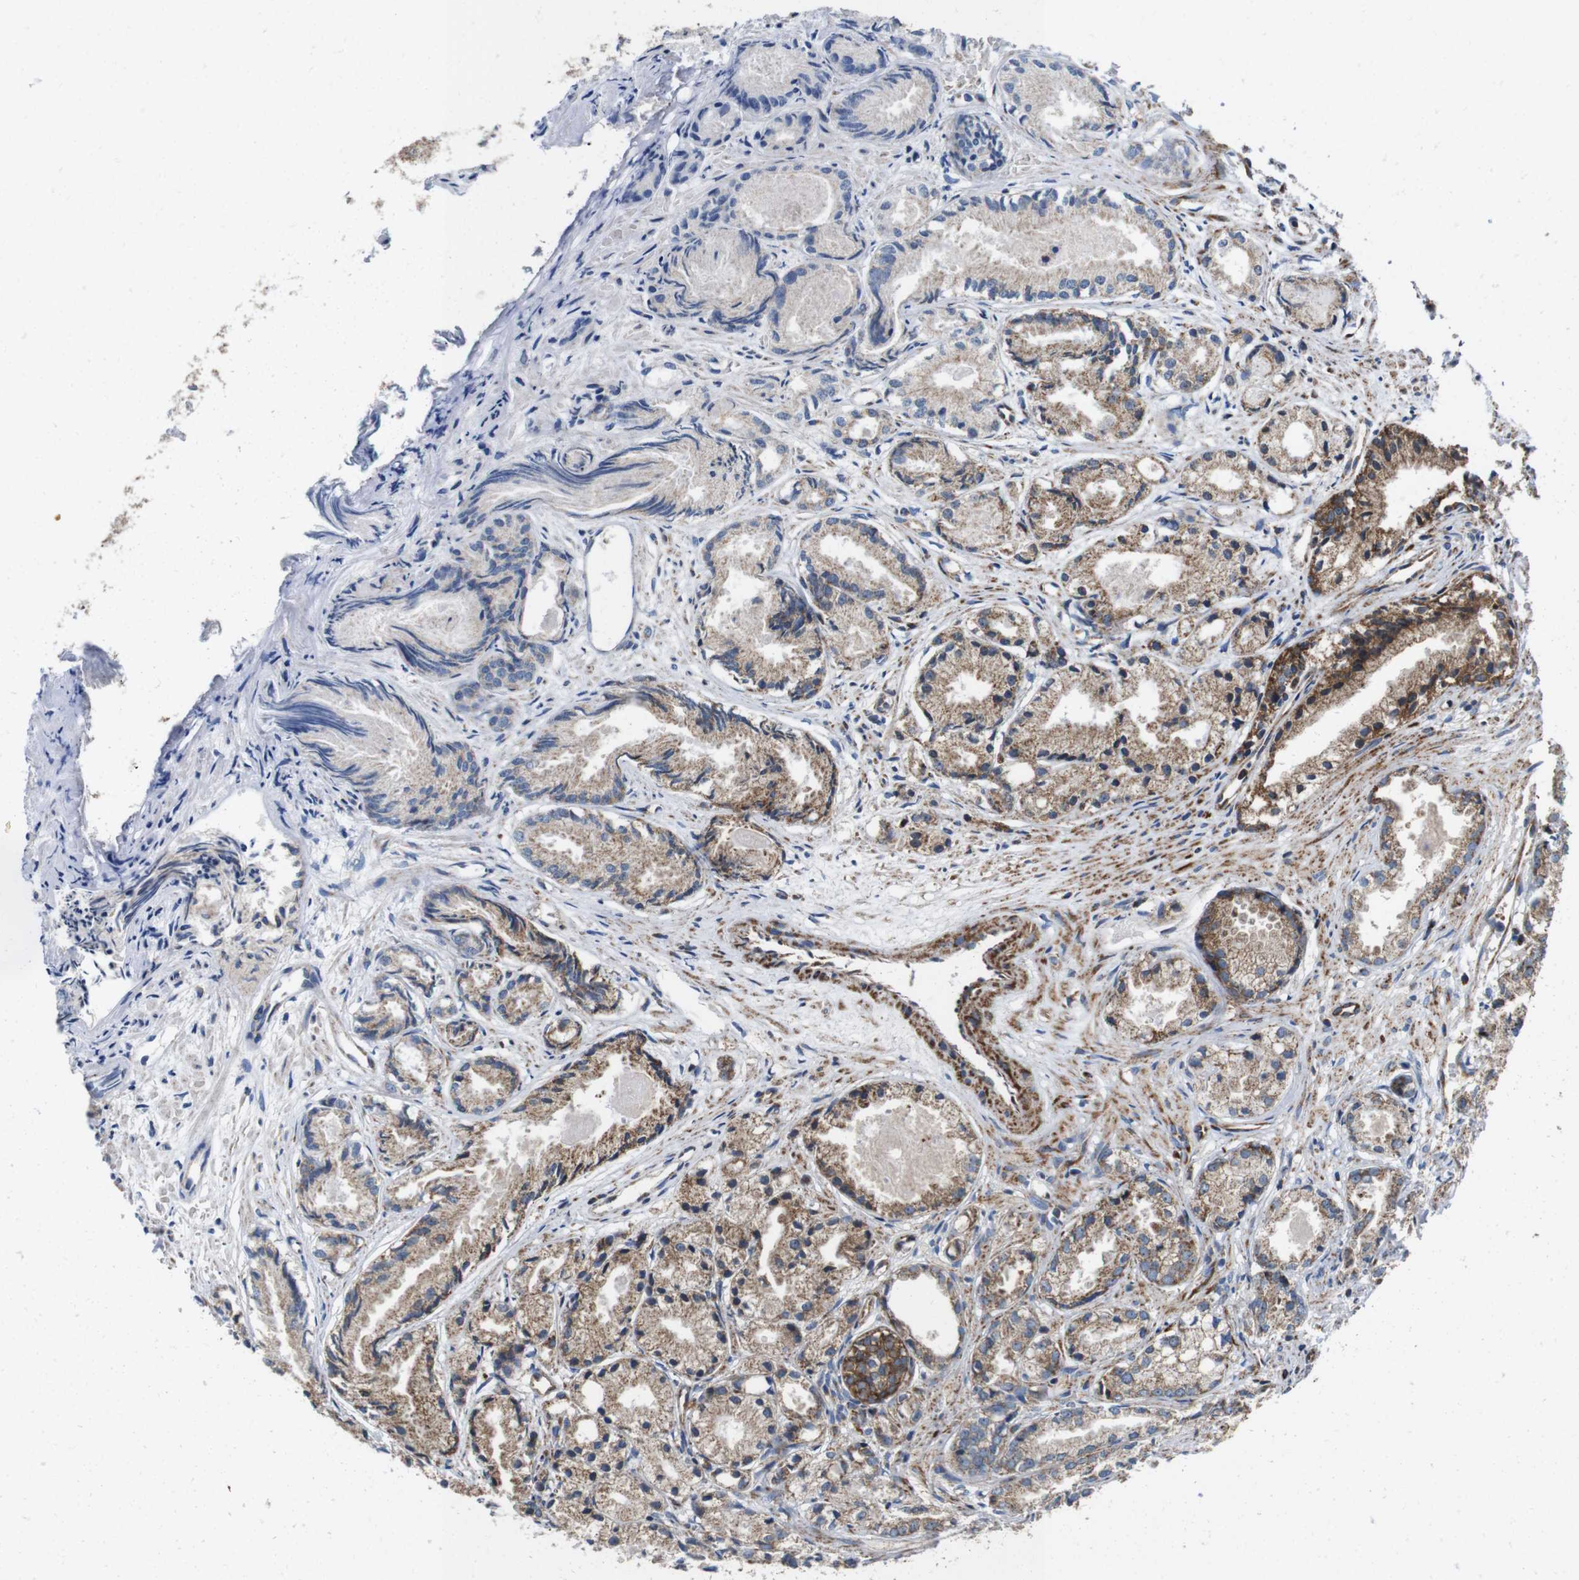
{"staining": {"intensity": "strong", "quantity": "<25%", "location": "cytoplasmic/membranous"}, "tissue": "prostate cancer", "cell_type": "Tumor cells", "image_type": "cancer", "snomed": [{"axis": "morphology", "description": "Adenocarcinoma, Low grade"}, {"axis": "topography", "description": "Prostate"}], "caption": "Human prostate cancer stained with a protein marker shows strong staining in tumor cells.", "gene": "HK1", "patient": {"sex": "male", "age": 72}}